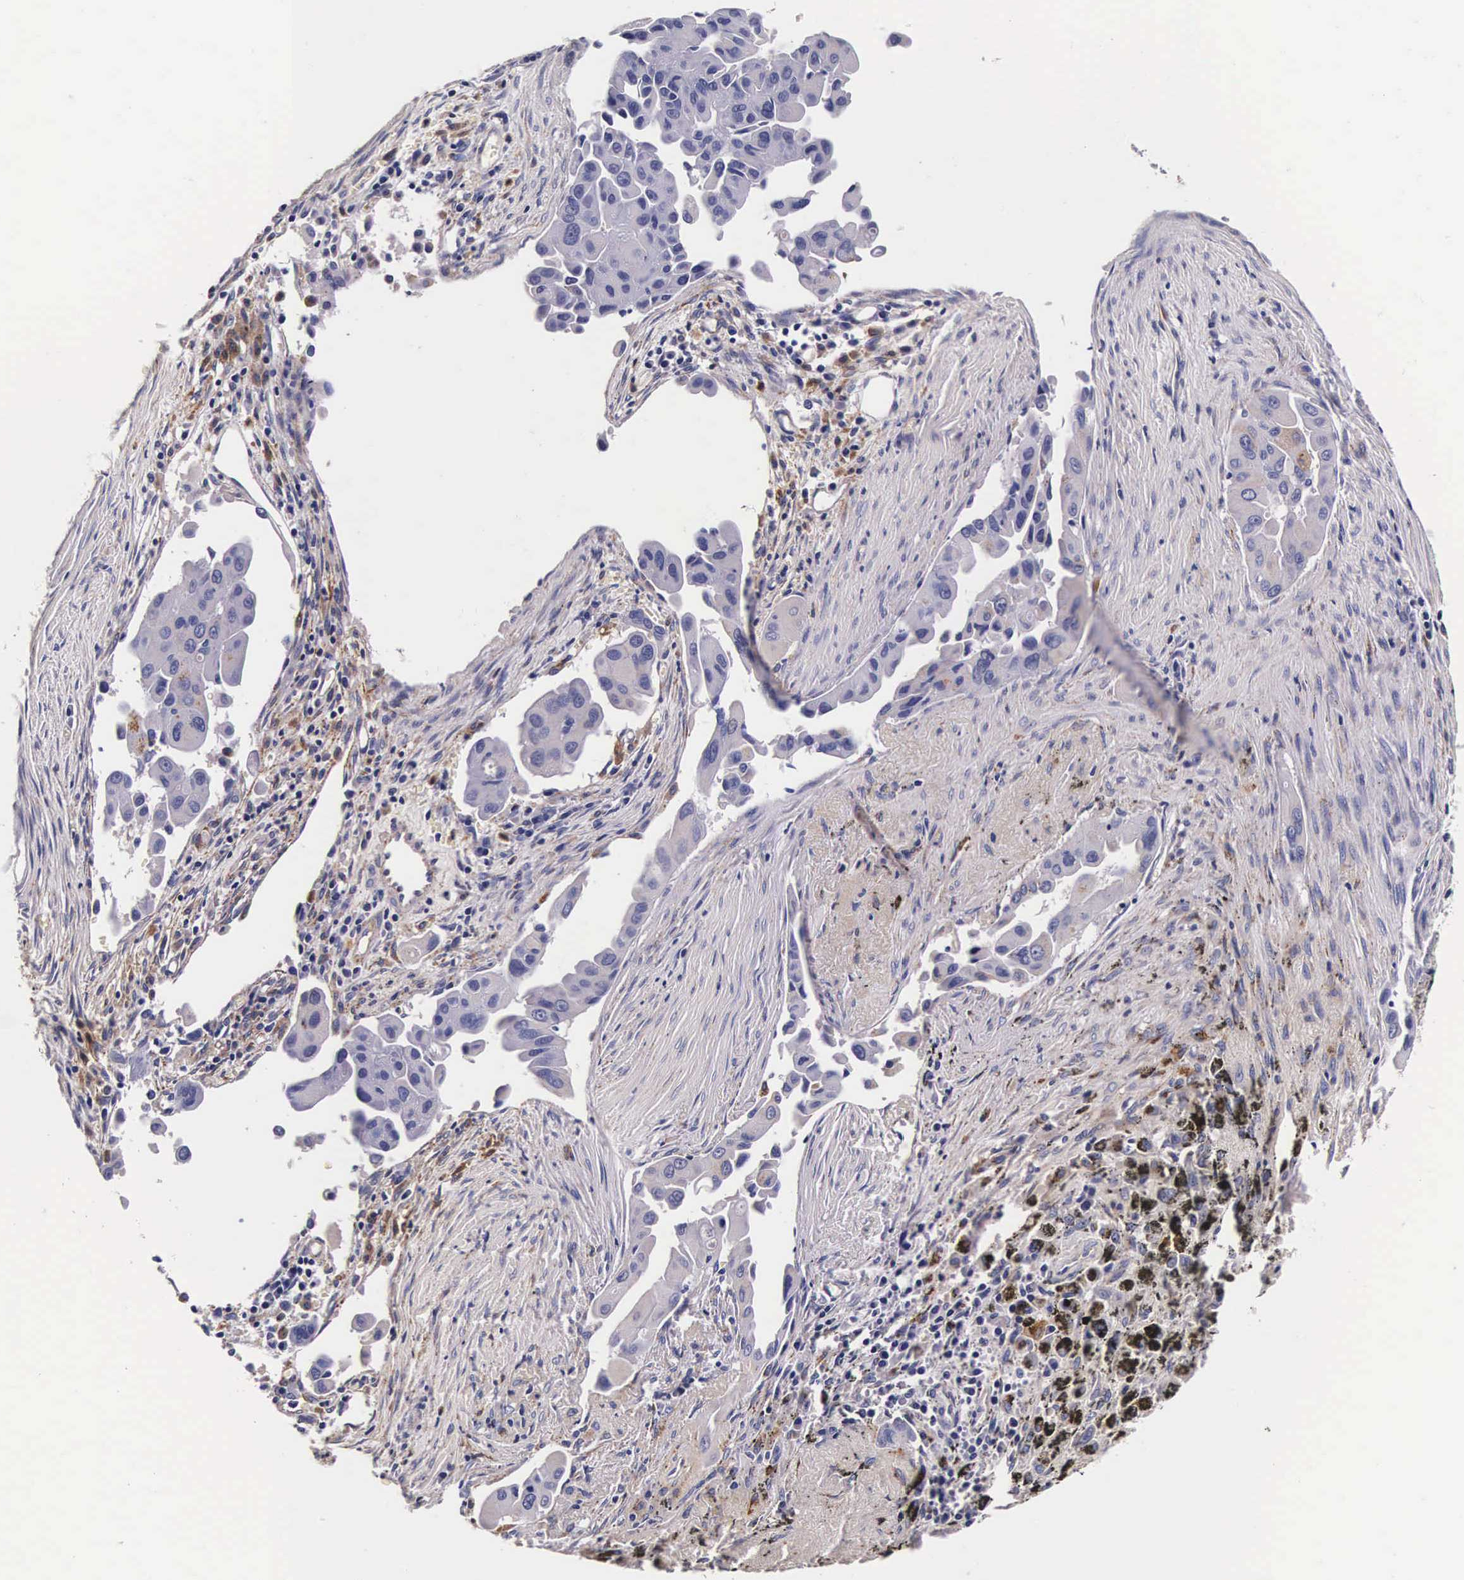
{"staining": {"intensity": "moderate", "quantity": "<25%", "location": "cytoplasmic/membranous"}, "tissue": "lung cancer", "cell_type": "Tumor cells", "image_type": "cancer", "snomed": [{"axis": "morphology", "description": "Adenocarcinoma, NOS"}, {"axis": "topography", "description": "Lung"}], "caption": "A low amount of moderate cytoplasmic/membranous positivity is identified in about <25% of tumor cells in lung cancer tissue.", "gene": "CTSB", "patient": {"sex": "male", "age": 68}}